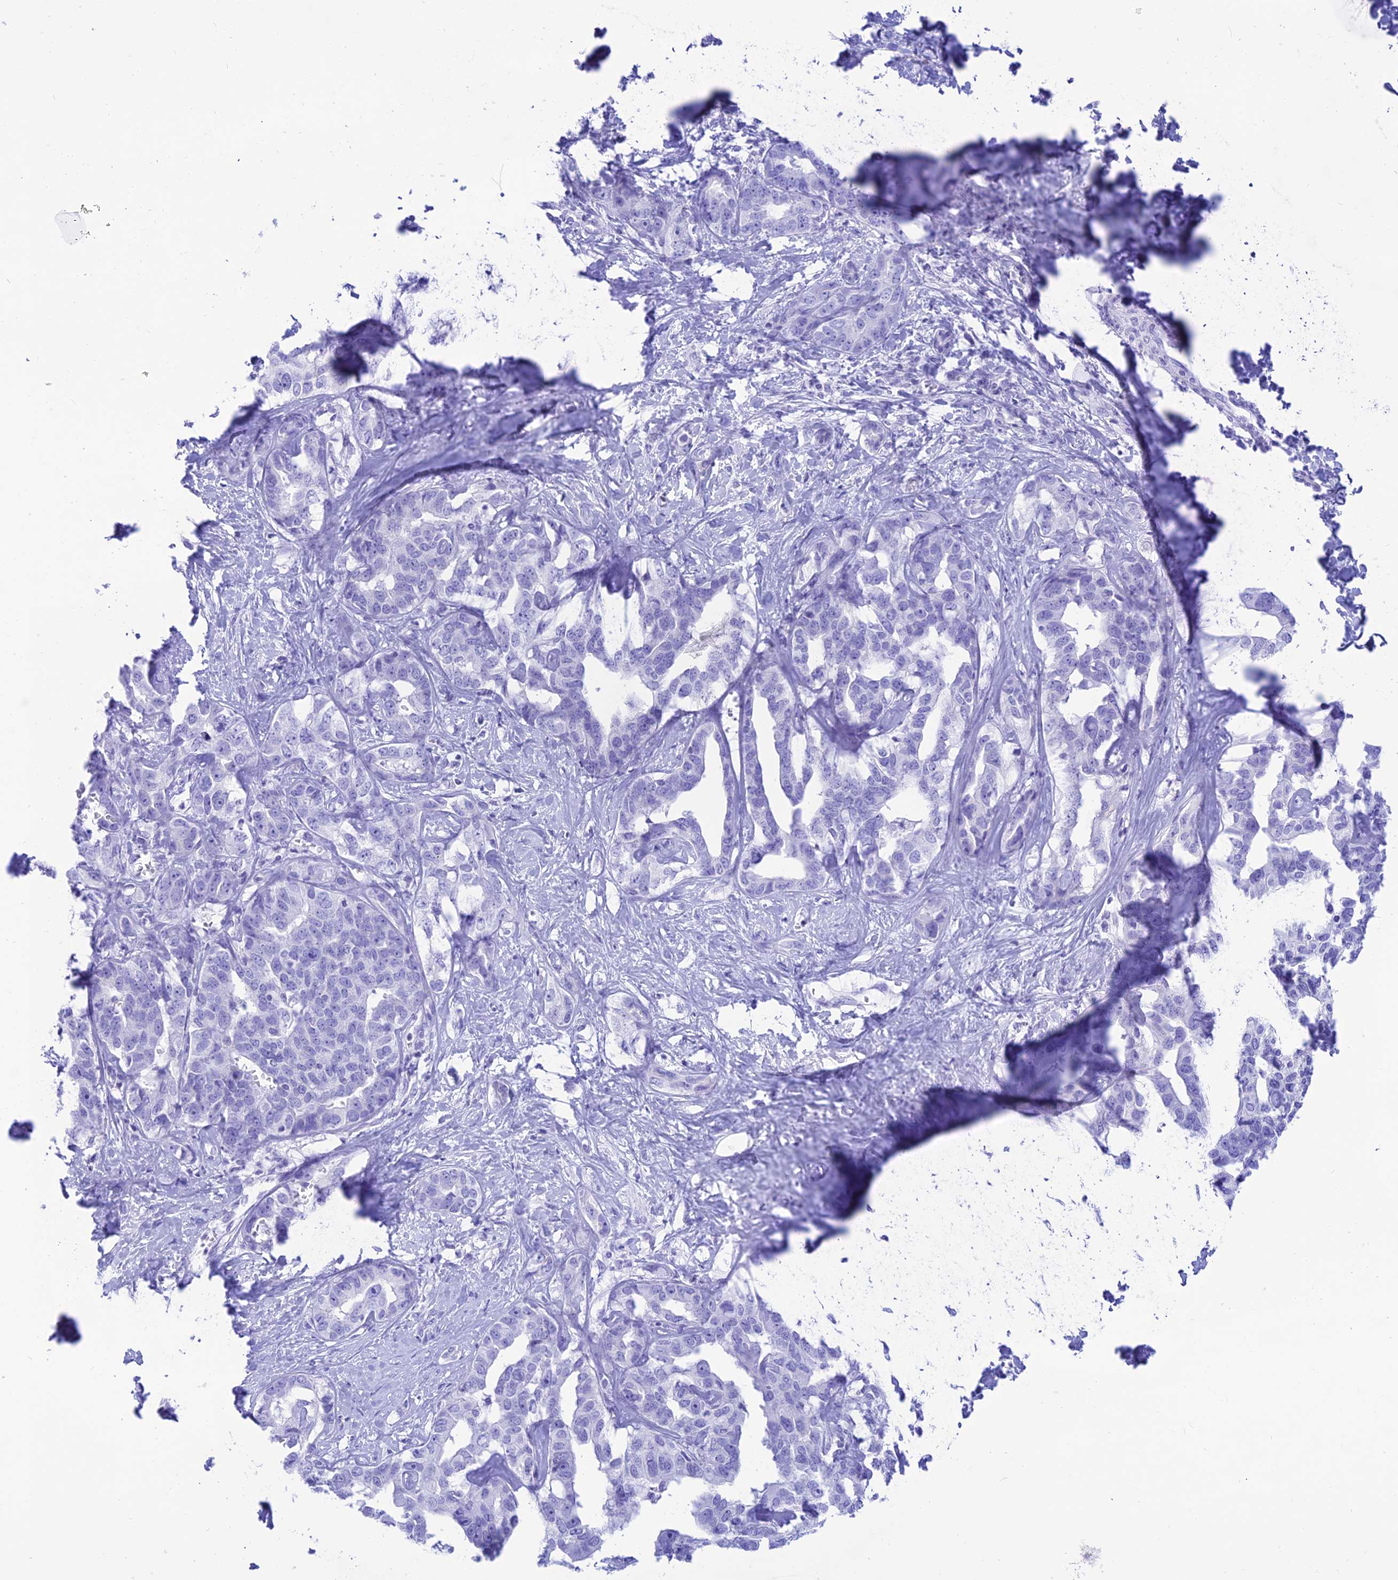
{"staining": {"intensity": "negative", "quantity": "none", "location": "none"}, "tissue": "liver cancer", "cell_type": "Tumor cells", "image_type": "cancer", "snomed": [{"axis": "morphology", "description": "Cholangiocarcinoma"}, {"axis": "topography", "description": "Liver"}], "caption": "An image of cholangiocarcinoma (liver) stained for a protein exhibits no brown staining in tumor cells.", "gene": "PRNP", "patient": {"sex": "male", "age": 59}}